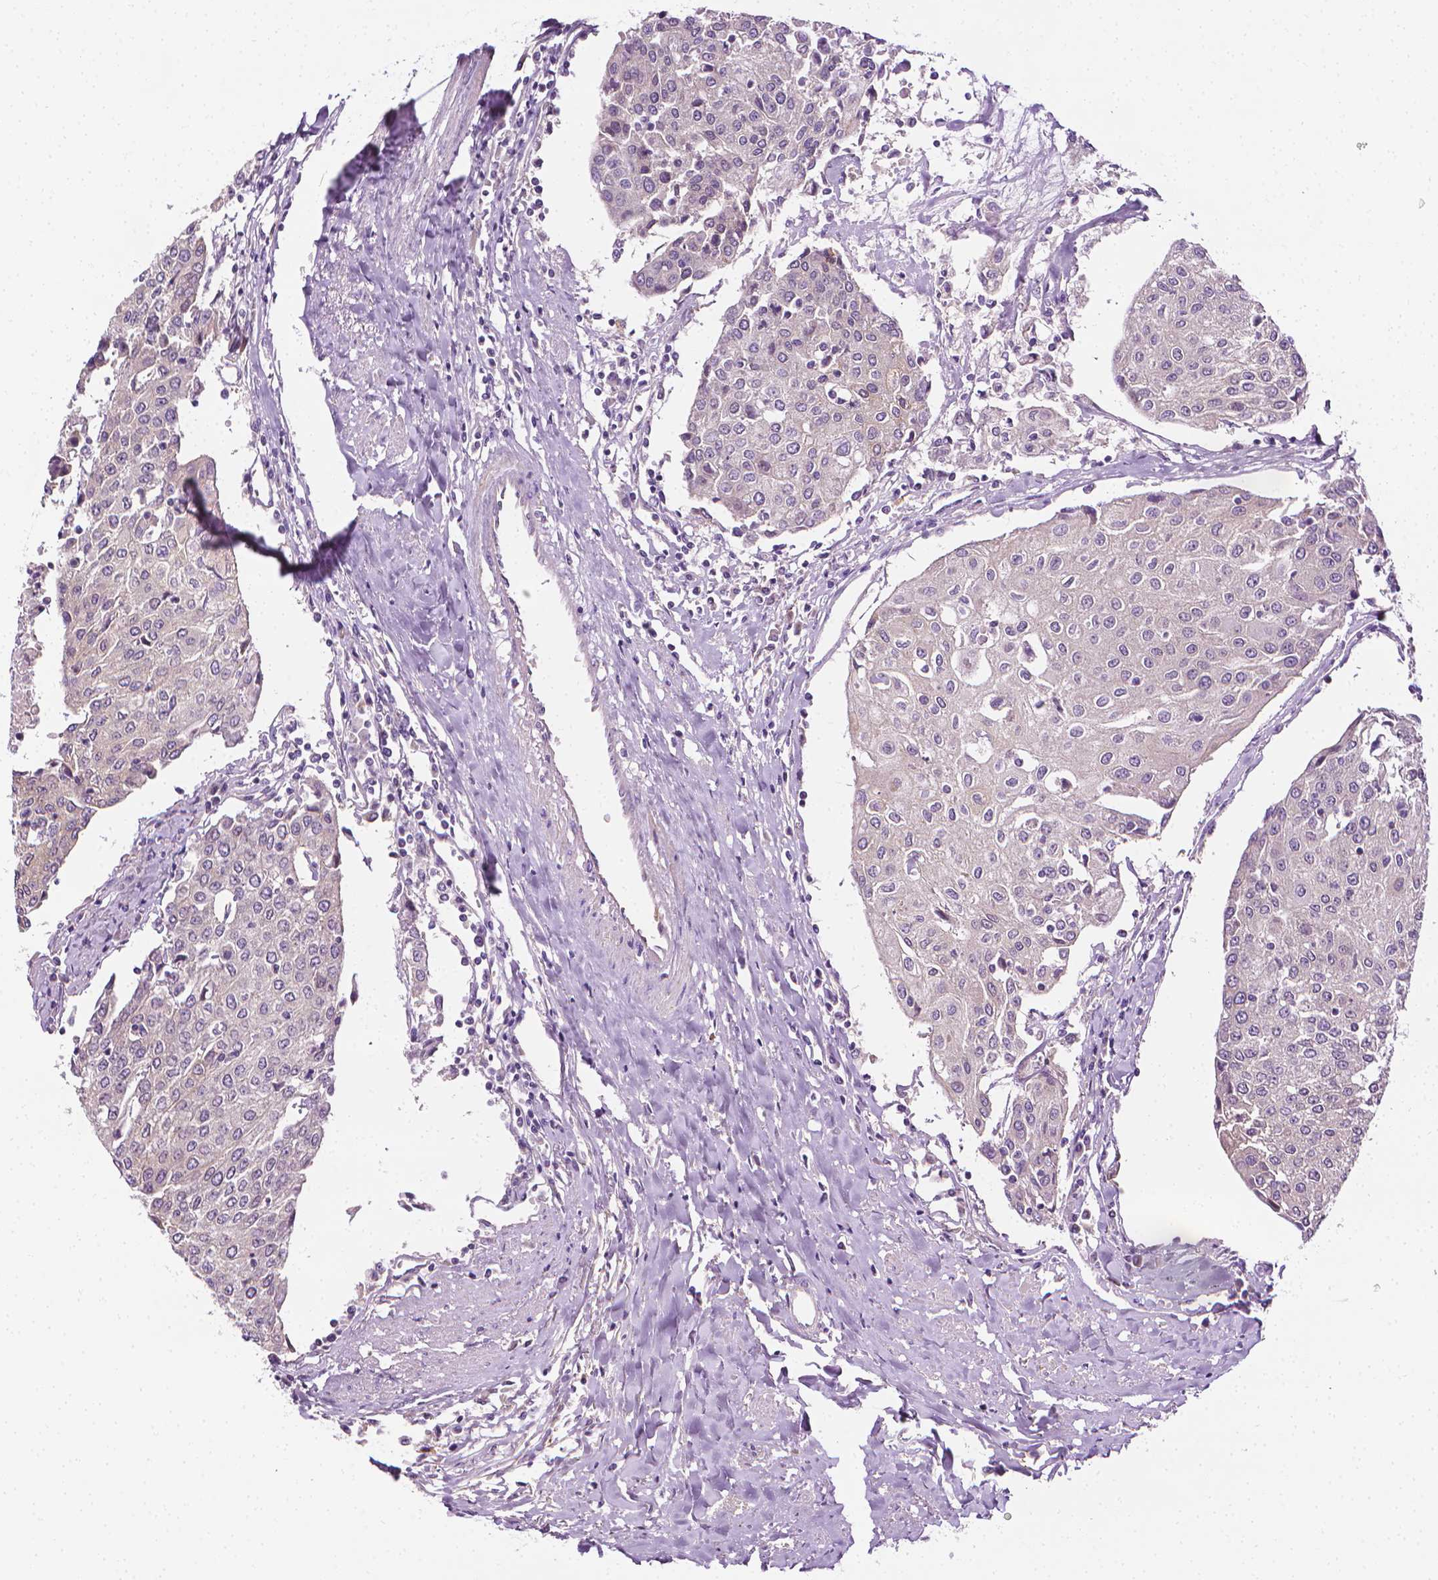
{"staining": {"intensity": "negative", "quantity": "none", "location": "none"}, "tissue": "urothelial cancer", "cell_type": "Tumor cells", "image_type": "cancer", "snomed": [{"axis": "morphology", "description": "Urothelial carcinoma, High grade"}, {"axis": "topography", "description": "Urinary bladder"}], "caption": "DAB immunohistochemical staining of human urothelial carcinoma (high-grade) exhibits no significant staining in tumor cells. Nuclei are stained in blue.", "gene": "MCOLN3", "patient": {"sex": "female", "age": 85}}